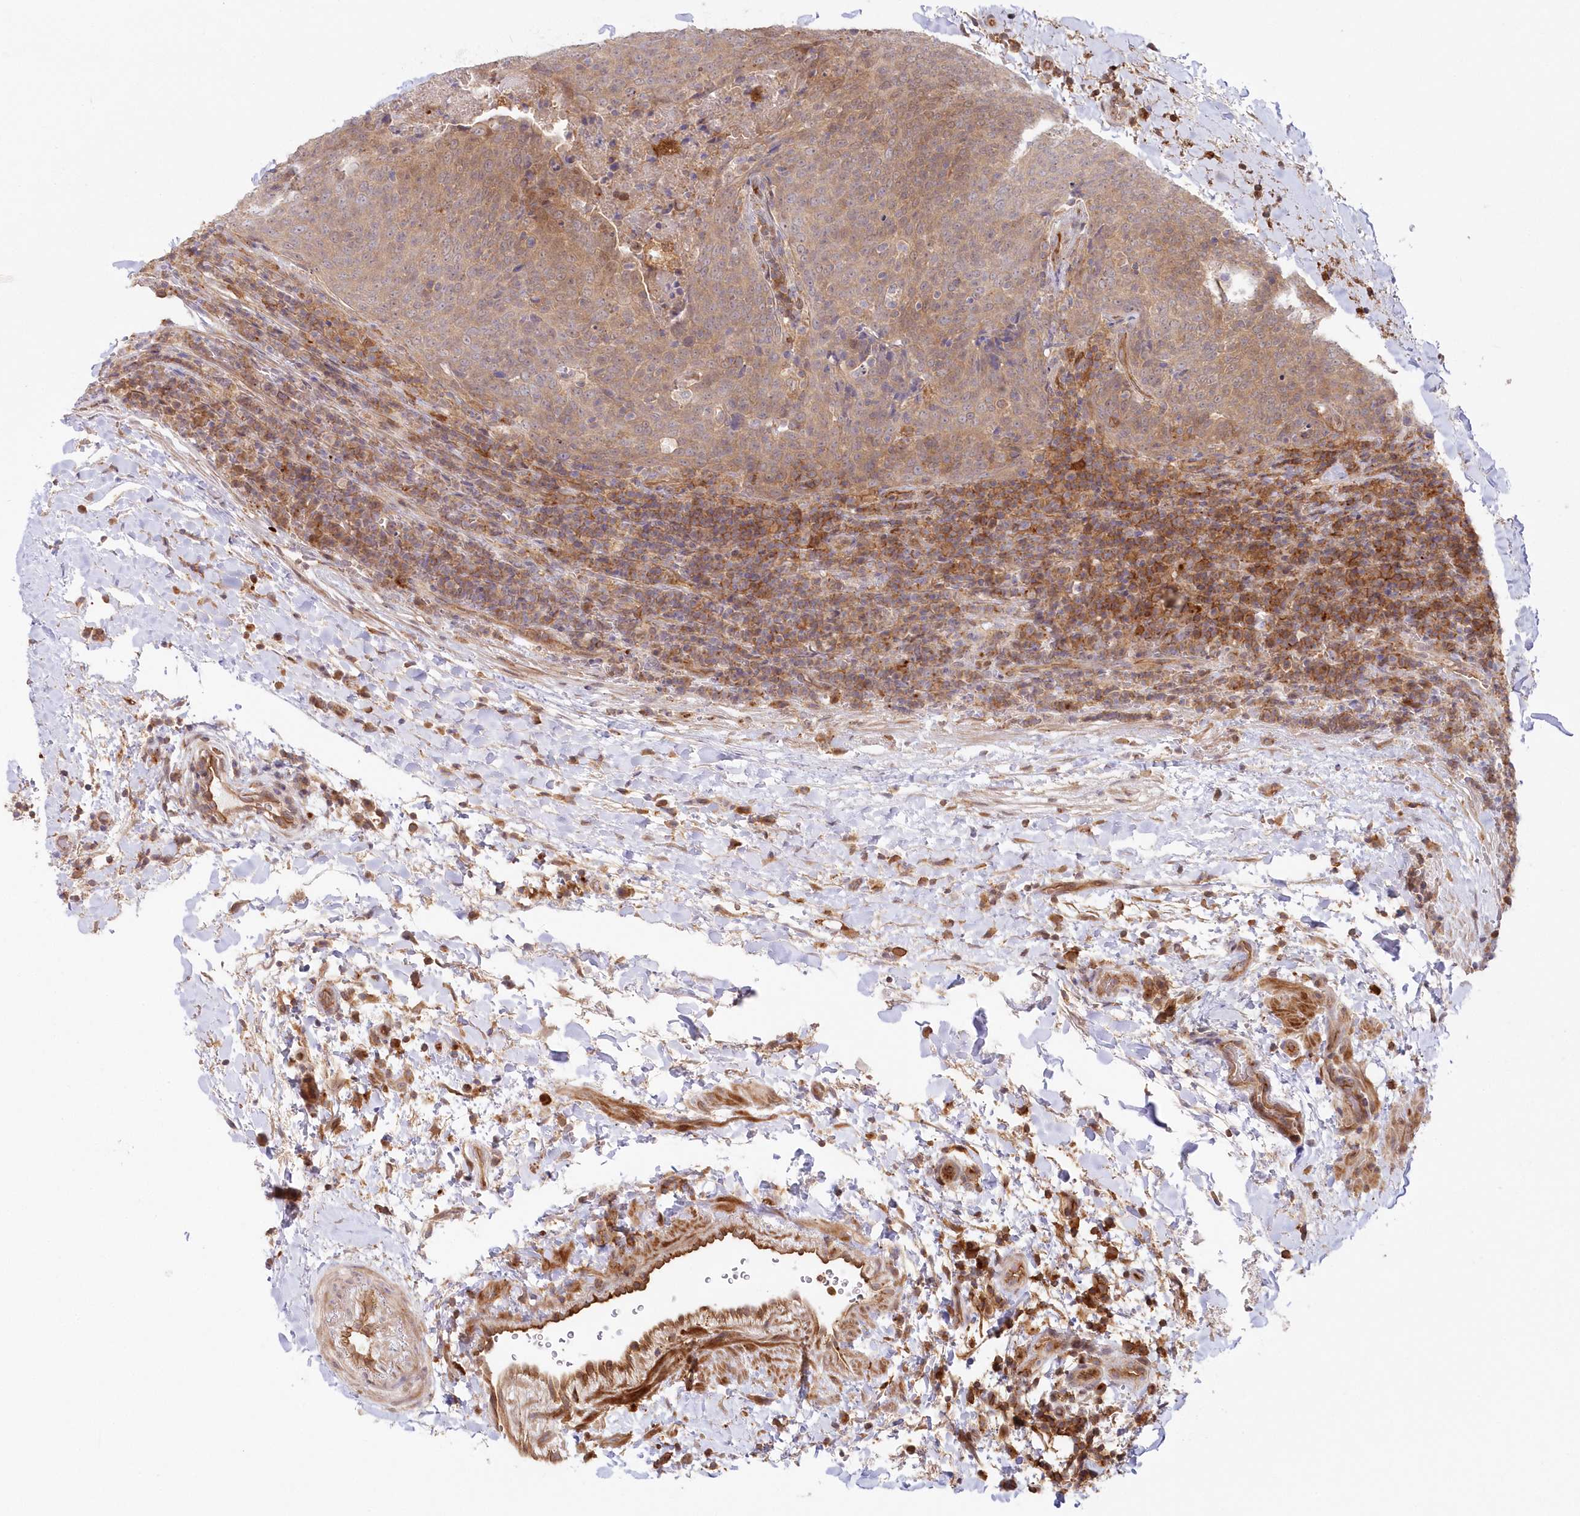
{"staining": {"intensity": "moderate", "quantity": ">75%", "location": "cytoplasmic/membranous"}, "tissue": "head and neck cancer", "cell_type": "Tumor cells", "image_type": "cancer", "snomed": [{"axis": "morphology", "description": "Squamous cell carcinoma, NOS"}, {"axis": "morphology", "description": "Squamous cell carcinoma, metastatic, NOS"}, {"axis": "topography", "description": "Lymph node"}, {"axis": "topography", "description": "Head-Neck"}], "caption": "DAB (3,3'-diaminobenzidine) immunohistochemical staining of human head and neck squamous cell carcinoma exhibits moderate cytoplasmic/membranous protein expression in about >75% of tumor cells.", "gene": "GBE1", "patient": {"sex": "male", "age": 62}}